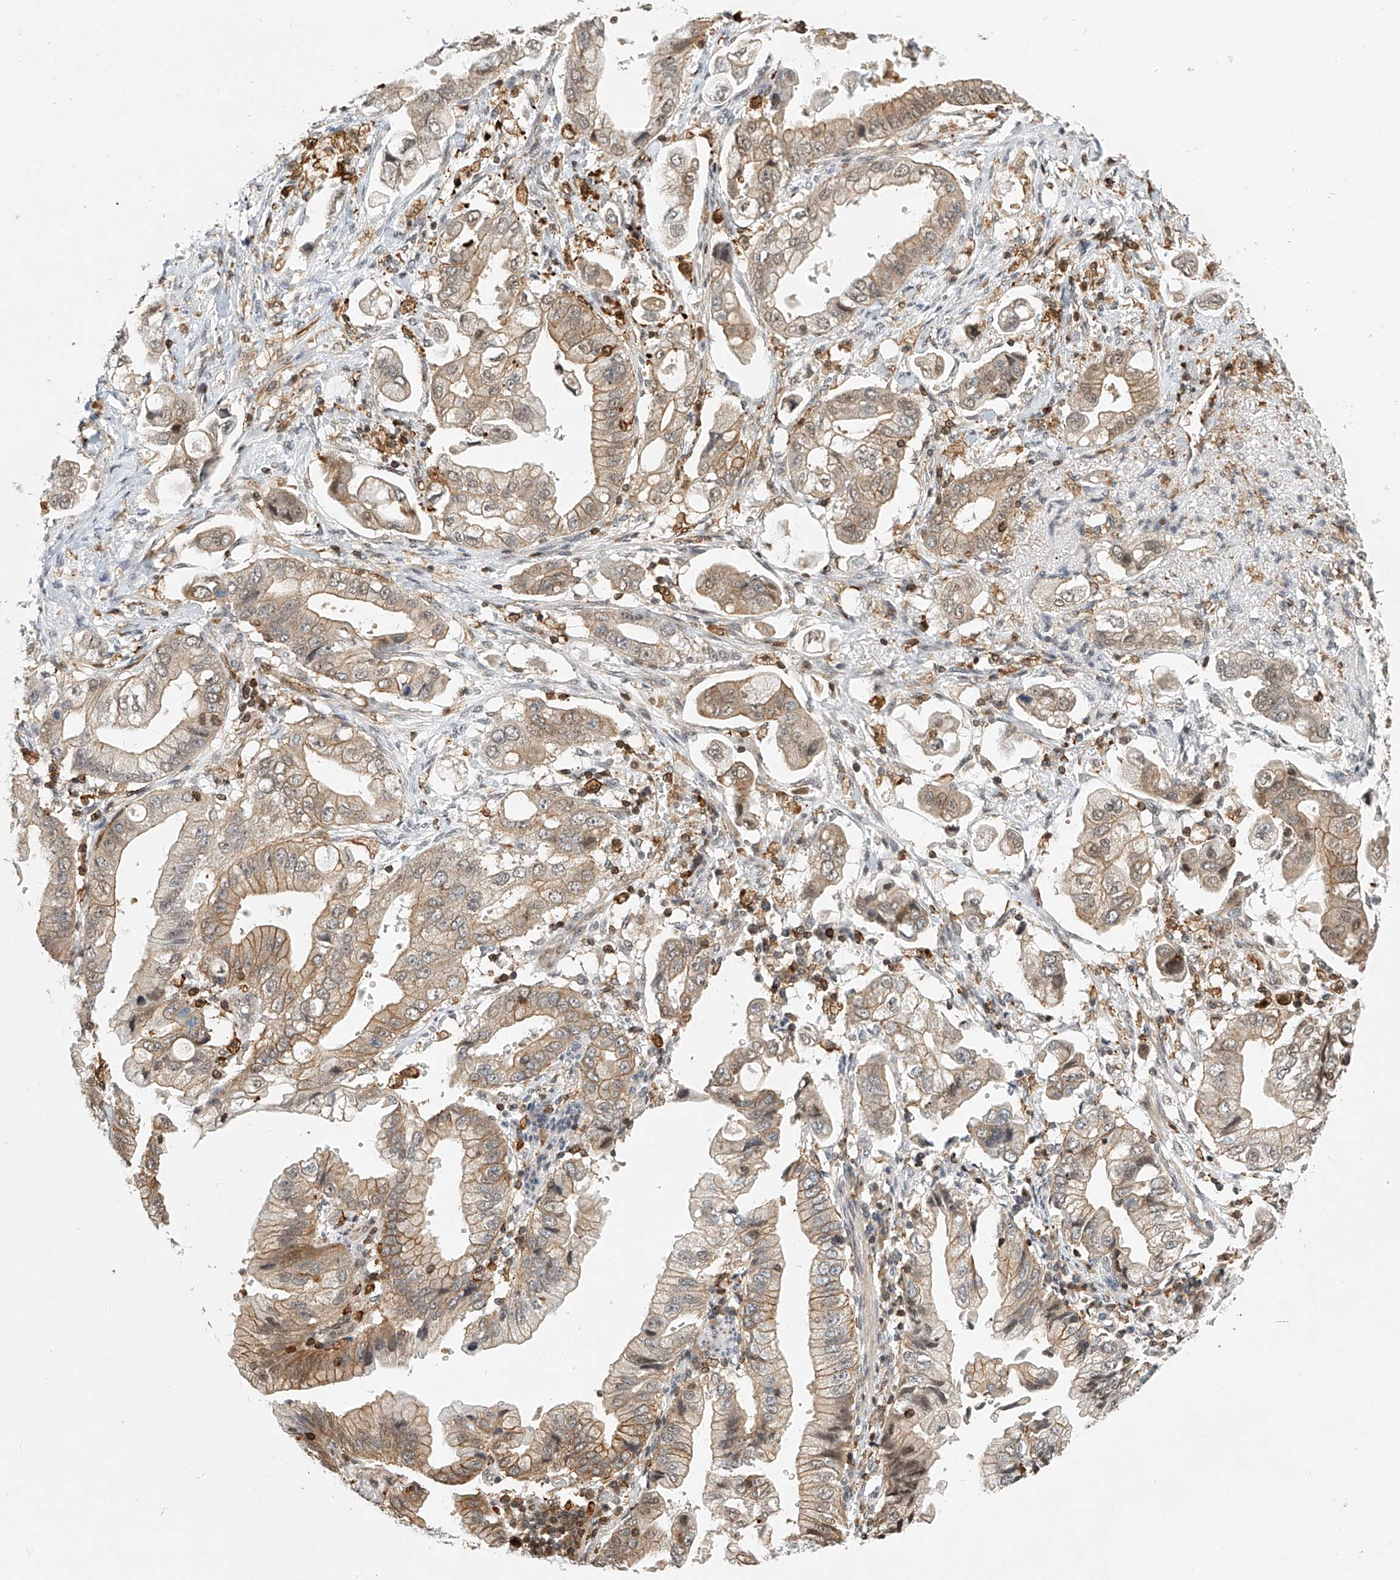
{"staining": {"intensity": "moderate", "quantity": ">75%", "location": "cytoplasmic/membranous,nuclear"}, "tissue": "stomach cancer", "cell_type": "Tumor cells", "image_type": "cancer", "snomed": [{"axis": "morphology", "description": "Adenocarcinoma, NOS"}, {"axis": "topography", "description": "Stomach"}], "caption": "A histopathology image of stomach cancer stained for a protein shows moderate cytoplasmic/membranous and nuclear brown staining in tumor cells. (DAB IHC with brightfield microscopy, high magnification).", "gene": "MICAL1", "patient": {"sex": "male", "age": 62}}